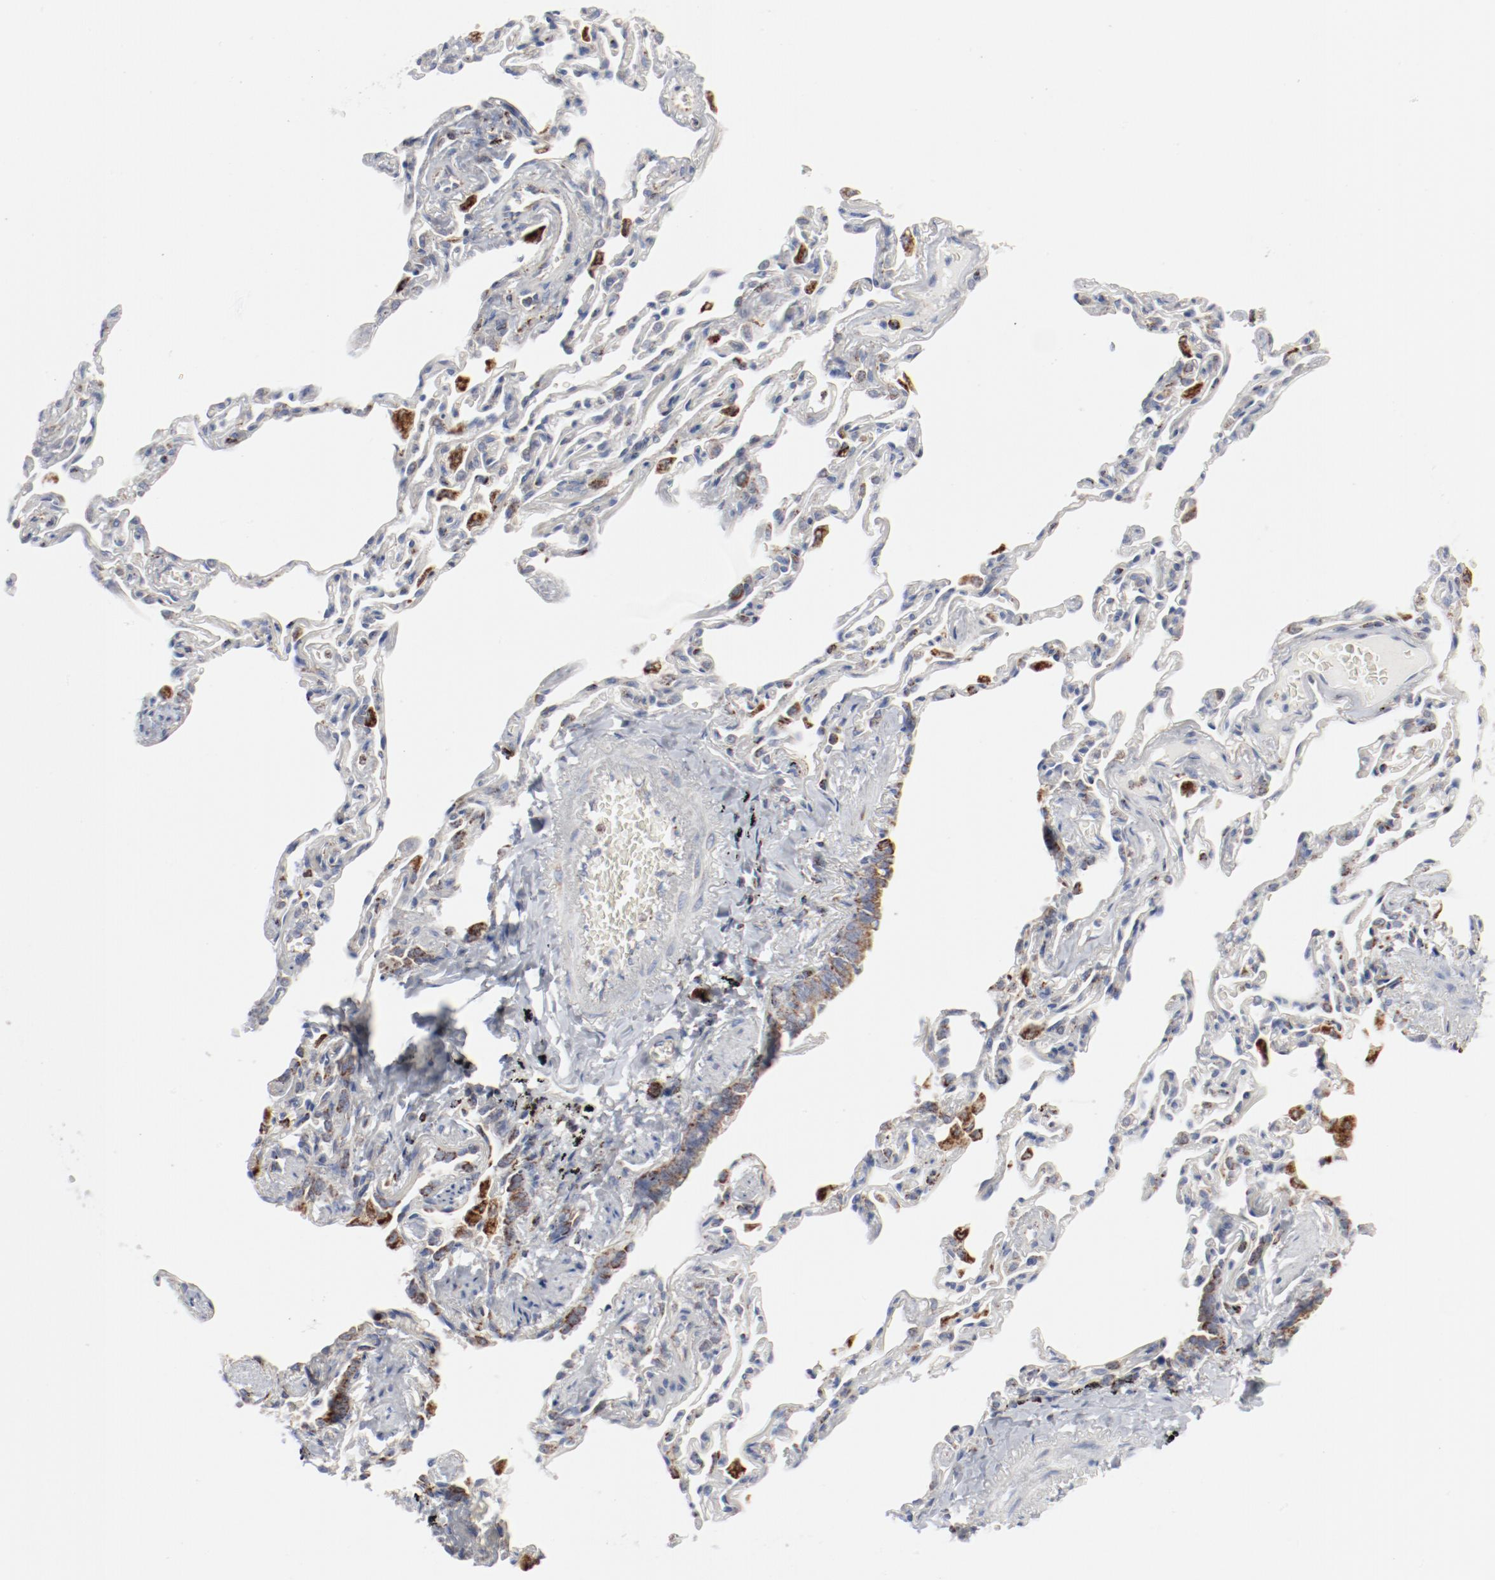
{"staining": {"intensity": "moderate", "quantity": ">75%", "location": "cytoplasmic/membranous"}, "tissue": "bronchus", "cell_type": "Respiratory epithelial cells", "image_type": "normal", "snomed": [{"axis": "morphology", "description": "Normal tissue, NOS"}, {"axis": "topography", "description": "Cartilage tissue"}, {"axis": "topography", "description": "Bronchus"}, {"axis": "topography", "description": "Lung"}], "caption": "A brown stain labels moderate cytoplasmic/membranous staining of a protein in respiratory epithelial cells of normal human bronchus. Using DAB (brown) and hematoxylin (blue) stains, captured at high magnification using brightfield microscopy.", "gene": "SETD3", "patient": {"sex": "male", "age": 64}}